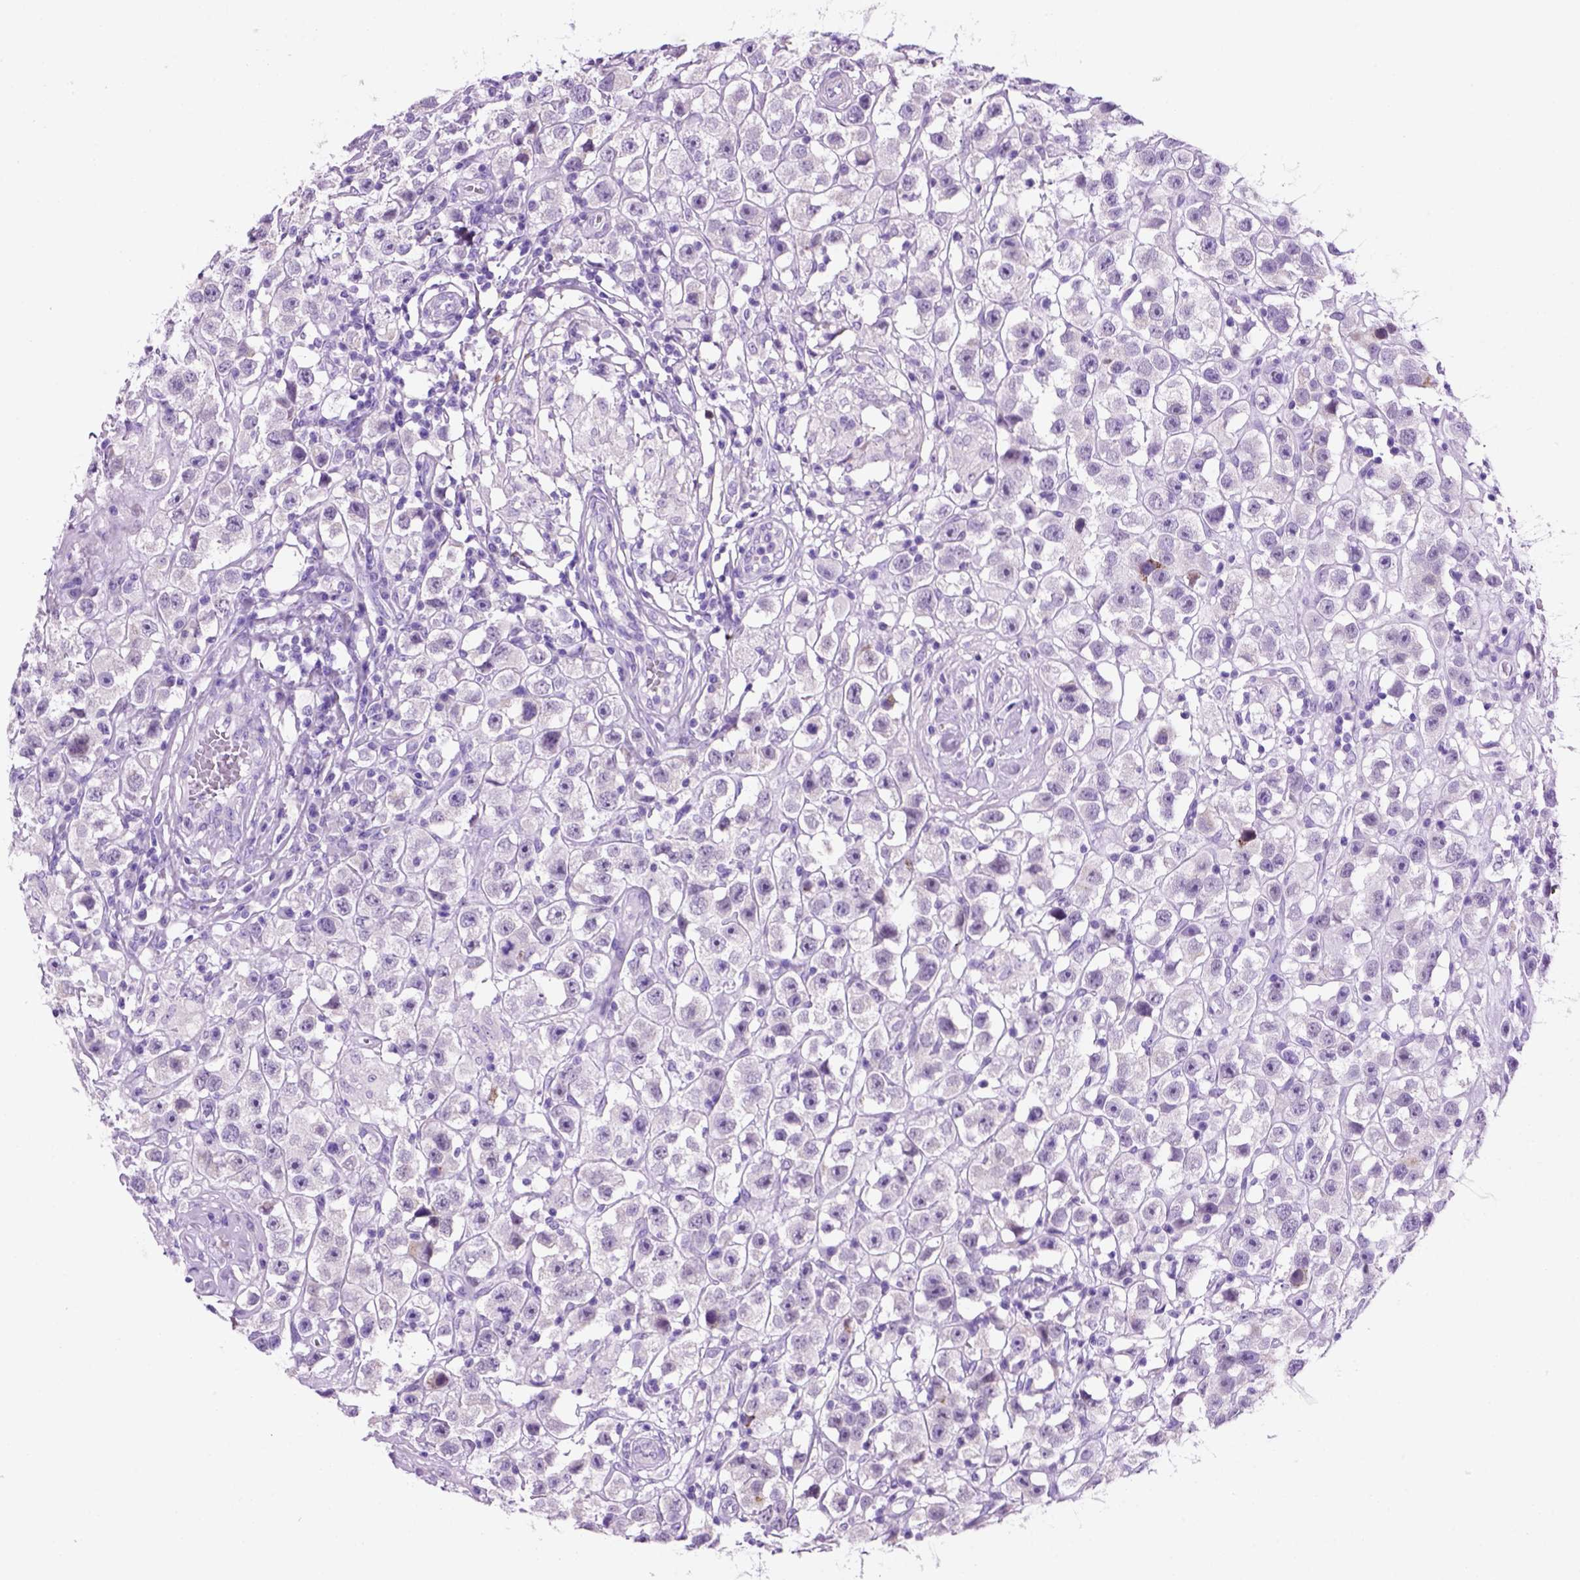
{"staining": {"intensity": "negative", "quantity": "none", "location": "none"}, "tissue": "testis cancer", "cell_type": "Tumor cells", "image_type": "cancer", "snomed": [{"axis": "morphology", "description": "Seminoma, NOS"}, {"axis": "topography", "description": "Testis"}], "caption": "Testis cancer (seminoma) was stained to show a protein in brown. There is no significant positivity in tumor cells. (DAB immunohistochemistry with hematoxylin counter stain).", "gene": "HHIPL2", "patient": {"sex": "male", "age": 45}}